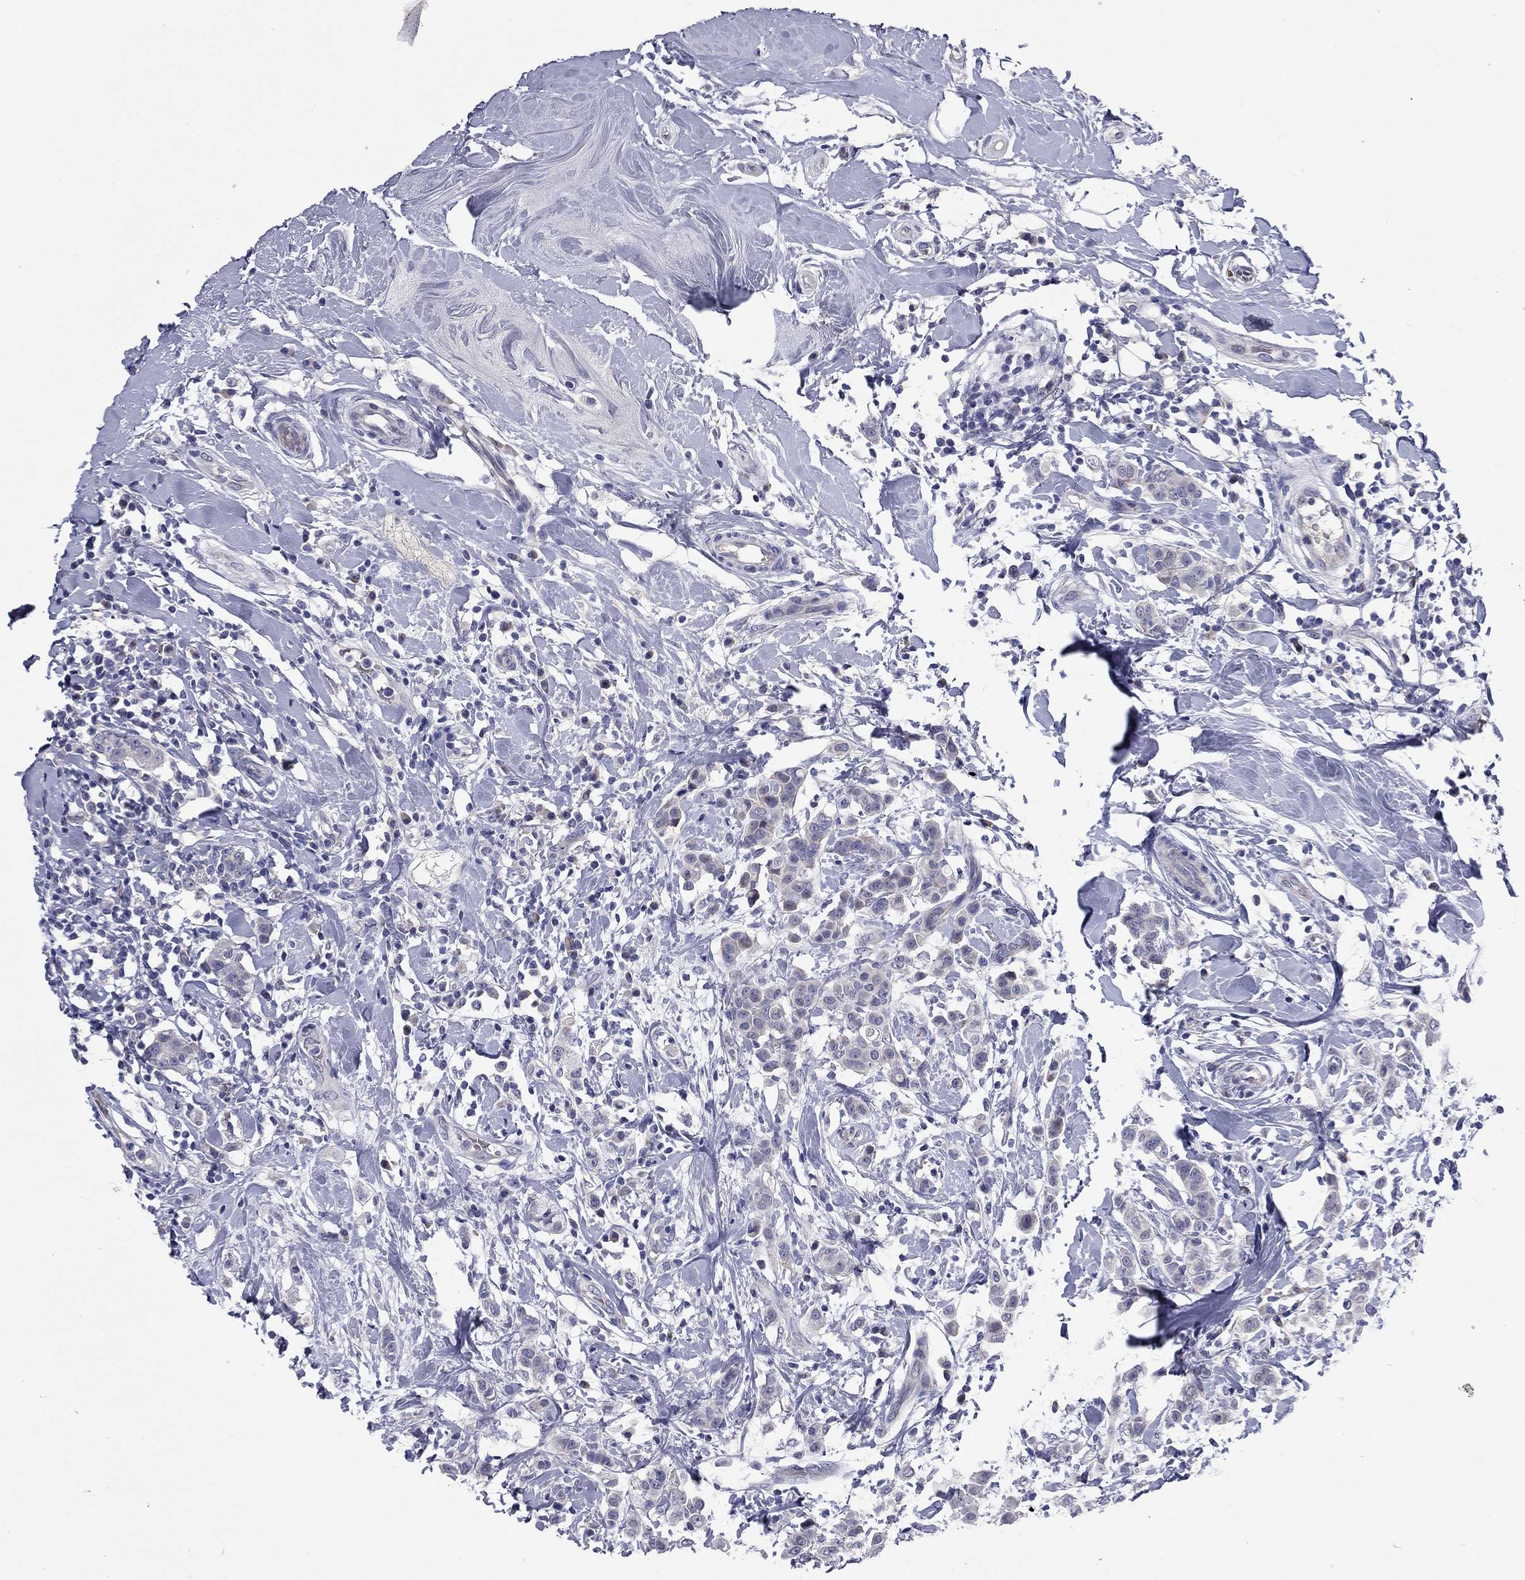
{"staining": {"intensity": "weak", "quantity": "<25%", "location": "cytoplasmic/membranous"}, "tissue": "breast cancer", "cell_type": "Tumor cells", "image_type": "cancer", "snomed": [{"axis": "morphology", "description": "Duct carcinoma"}, {"axis": "topography", "description": "Breast"}], "caption": "A micrograph of breast cancer stained for a protein exhibits no brown staining in tumor cells.", "gene": "UNC119B", "patient": {"sex": "female", "age": 27}}